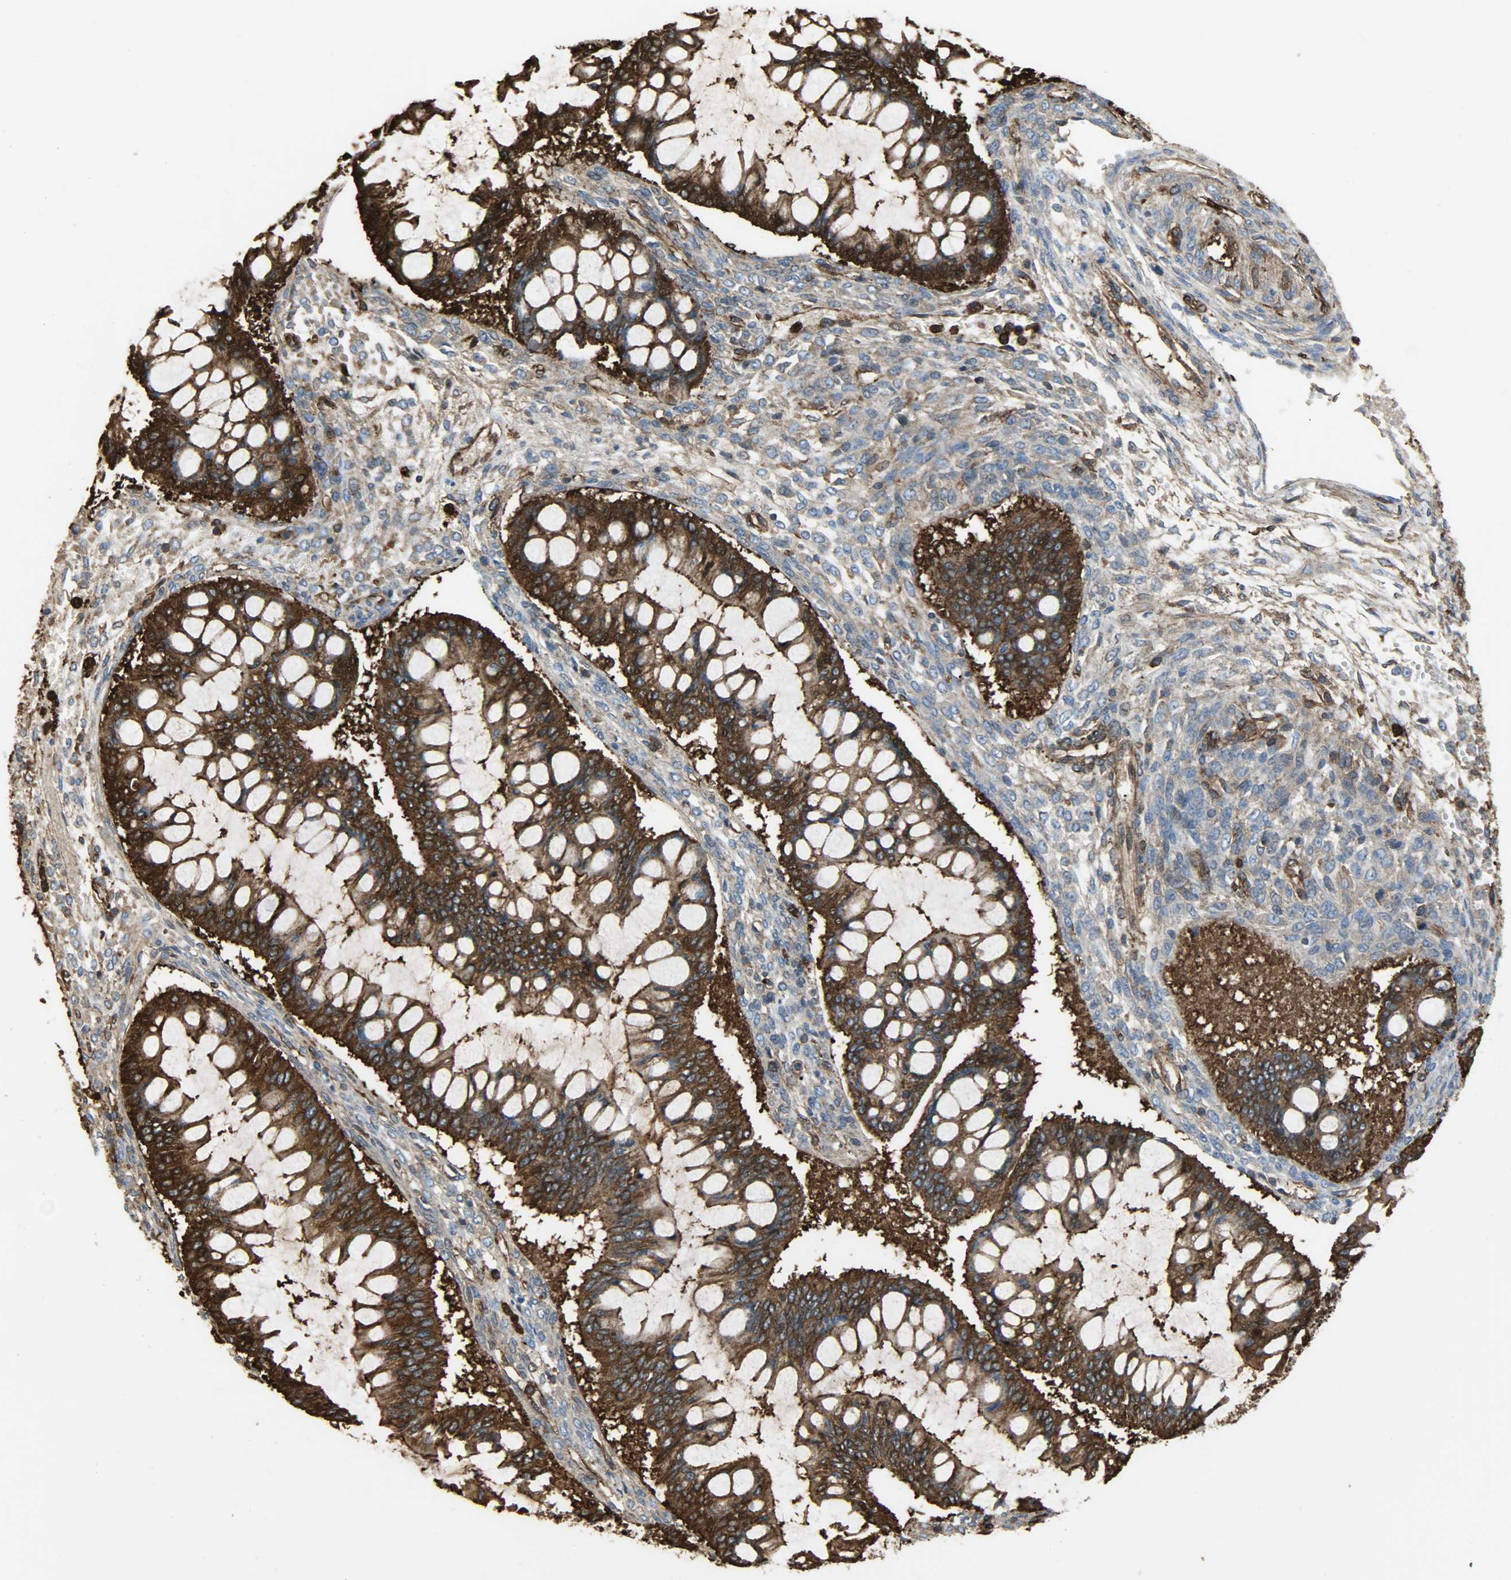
{"staining": {"intensity": "strong", "quantity": ">75%", "location": "cytoplasmic/membranous"}, "tissue": "ovarian cancer", "cell_type": "Tumor cells", "image_type": "cancer", "snomed": [{"axis": "morphology", "description": "Cystadenocarcinoma, mucinous, NOS"}, {"axis": "topography", "description": "Ovary"}], "caption": "Strong cytoplasmic/membranous protein positivity is seen in approximately >75% of tumor cells in ovarian cancer (mucinous cystadenocarcinoma). (Brightfield microscopy of DAB IHC at high magnification).", "gene": "VASP", "patient": {"sex": "female", "age": 73}}